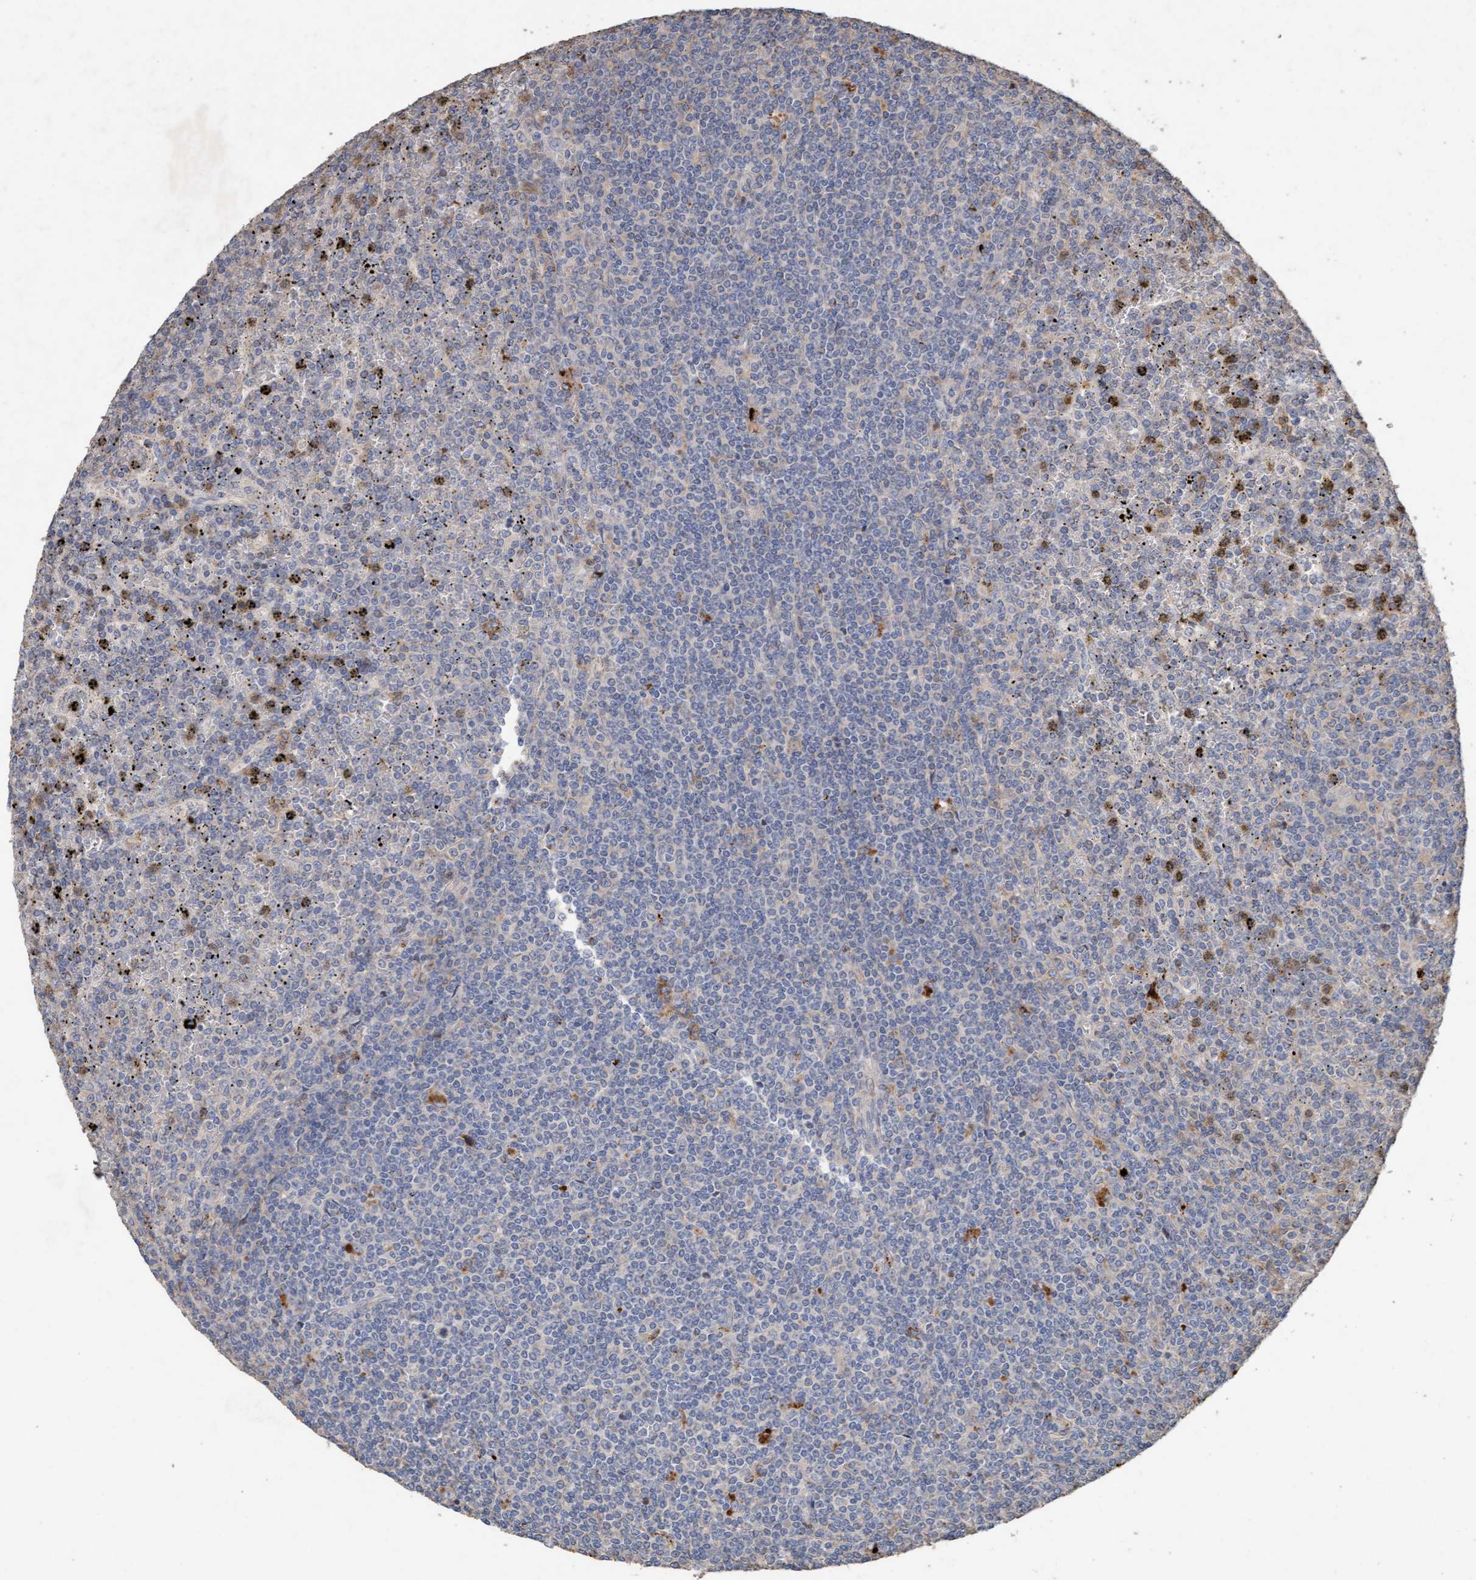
{"staining": {"intensity": "negative", "quantity": "none", "location": "none"}, "tissue": "lymphoma", "cell_type": "Tumor cells", "image_type": "cancer", "snomed": [{"axis": "morphology", "description": "Malignant lymphoma, non-Hodgkin's type, Low grade"}, {"axis": "topography", "description": "Spleen"}], "caption": "DAB immunohistochemical staining of human lymphoma reveals no significant expression in tumor cells.", "gene": "LONRF1", "patient": {"sex": "female", "age": 19}}